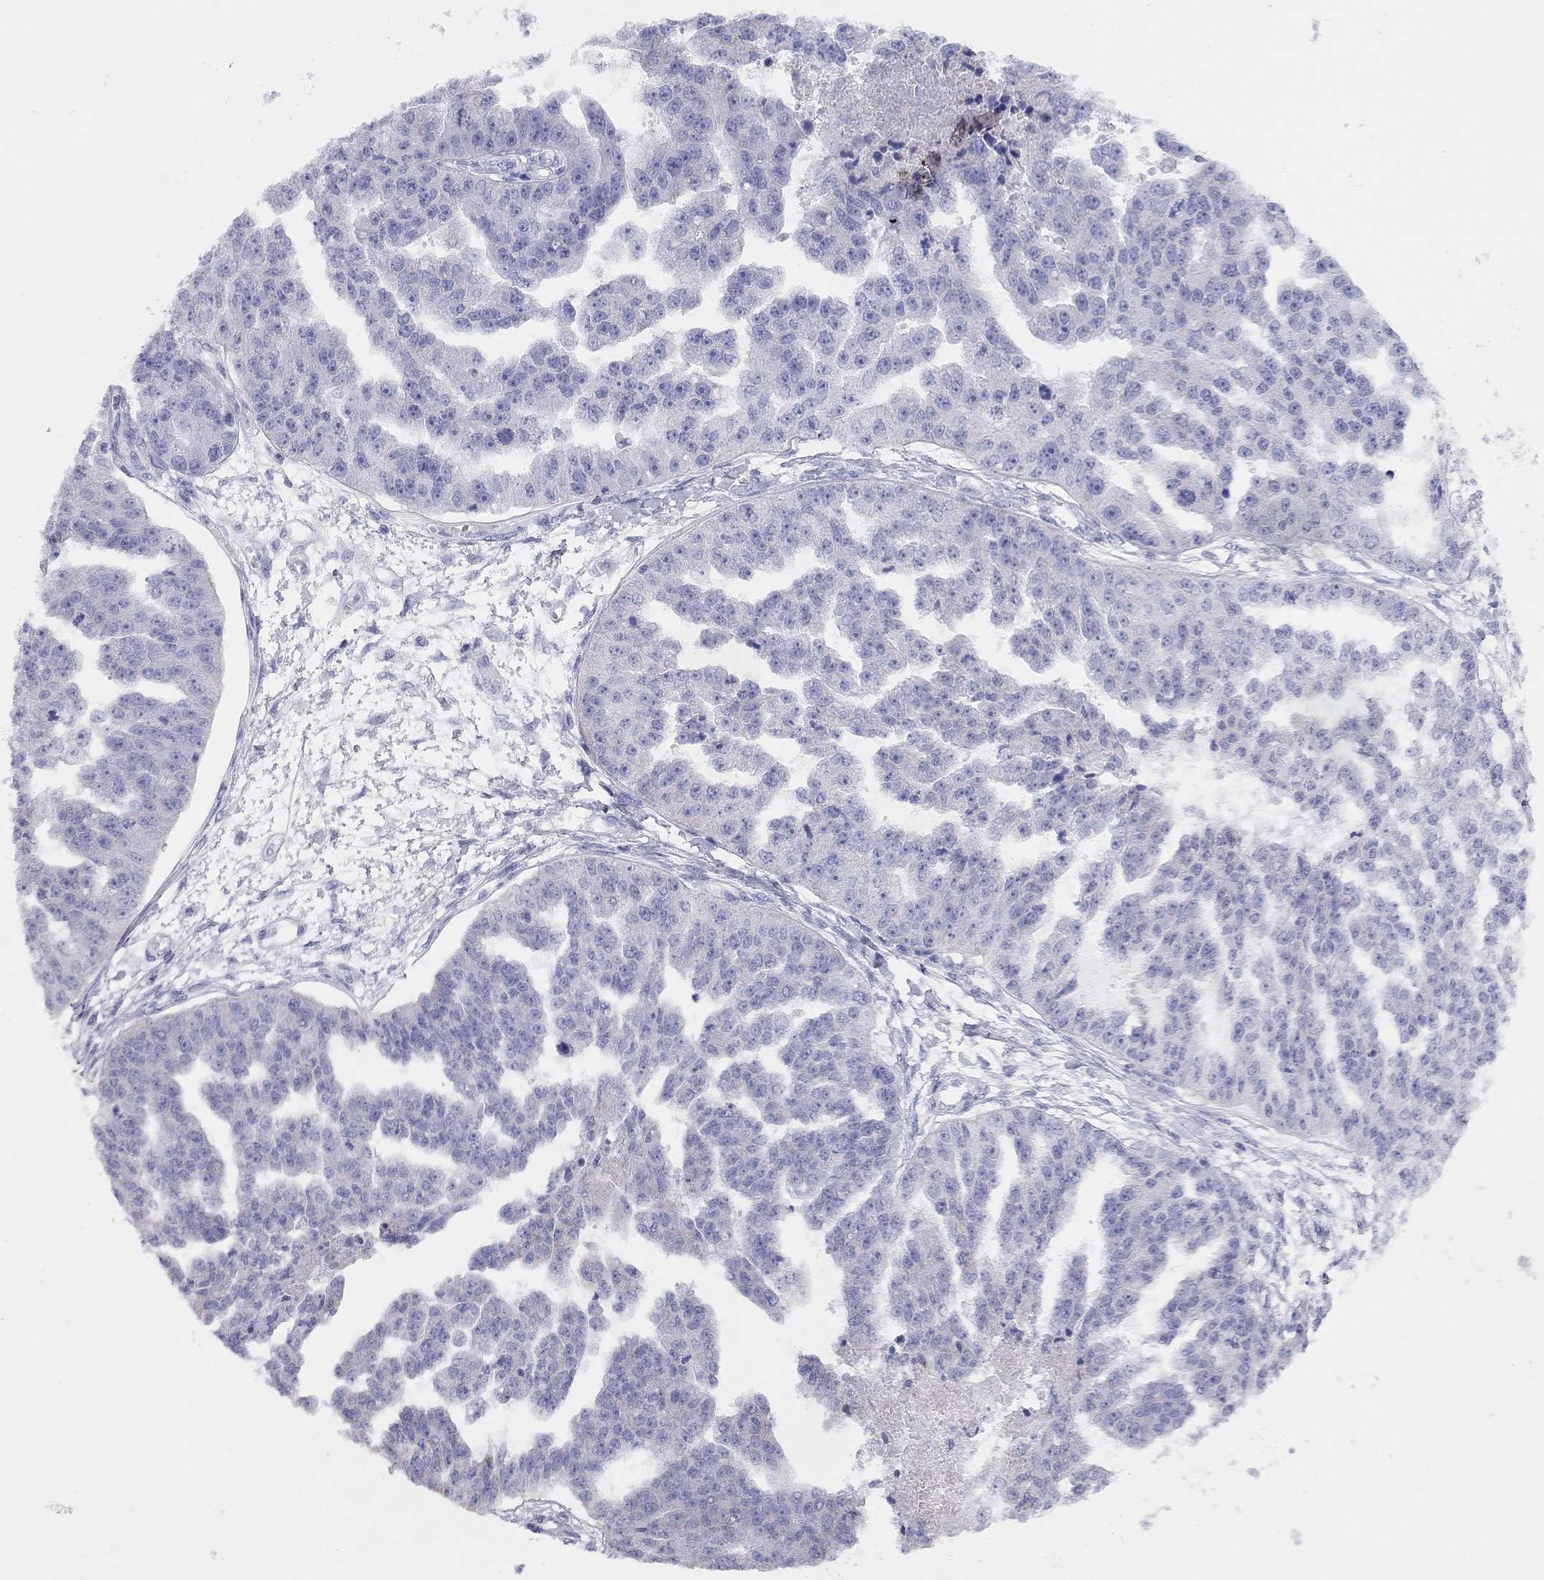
{"staining": {"intensity": "negative", "quantity": "none", "location": "none"}, "tissue": "ovarian cancer", "cell_type": "Tumor cells", "image_type": "cancer", "snomed": [{"axis": "morphology", "description": "Cystadenocarcinoma, serous, NOS"}, {"axis": "topography", "description": "Ovary"}], "caption": "High power microscopy photomicrograph of an immunohistochemistry (IHC) histopathology image of serous cystadenocarcinoma (ovarian), revealing no significant expression in tumor cells.", "gene": "DPY19L2", "patient": {"sex": "female", "age": 58}}